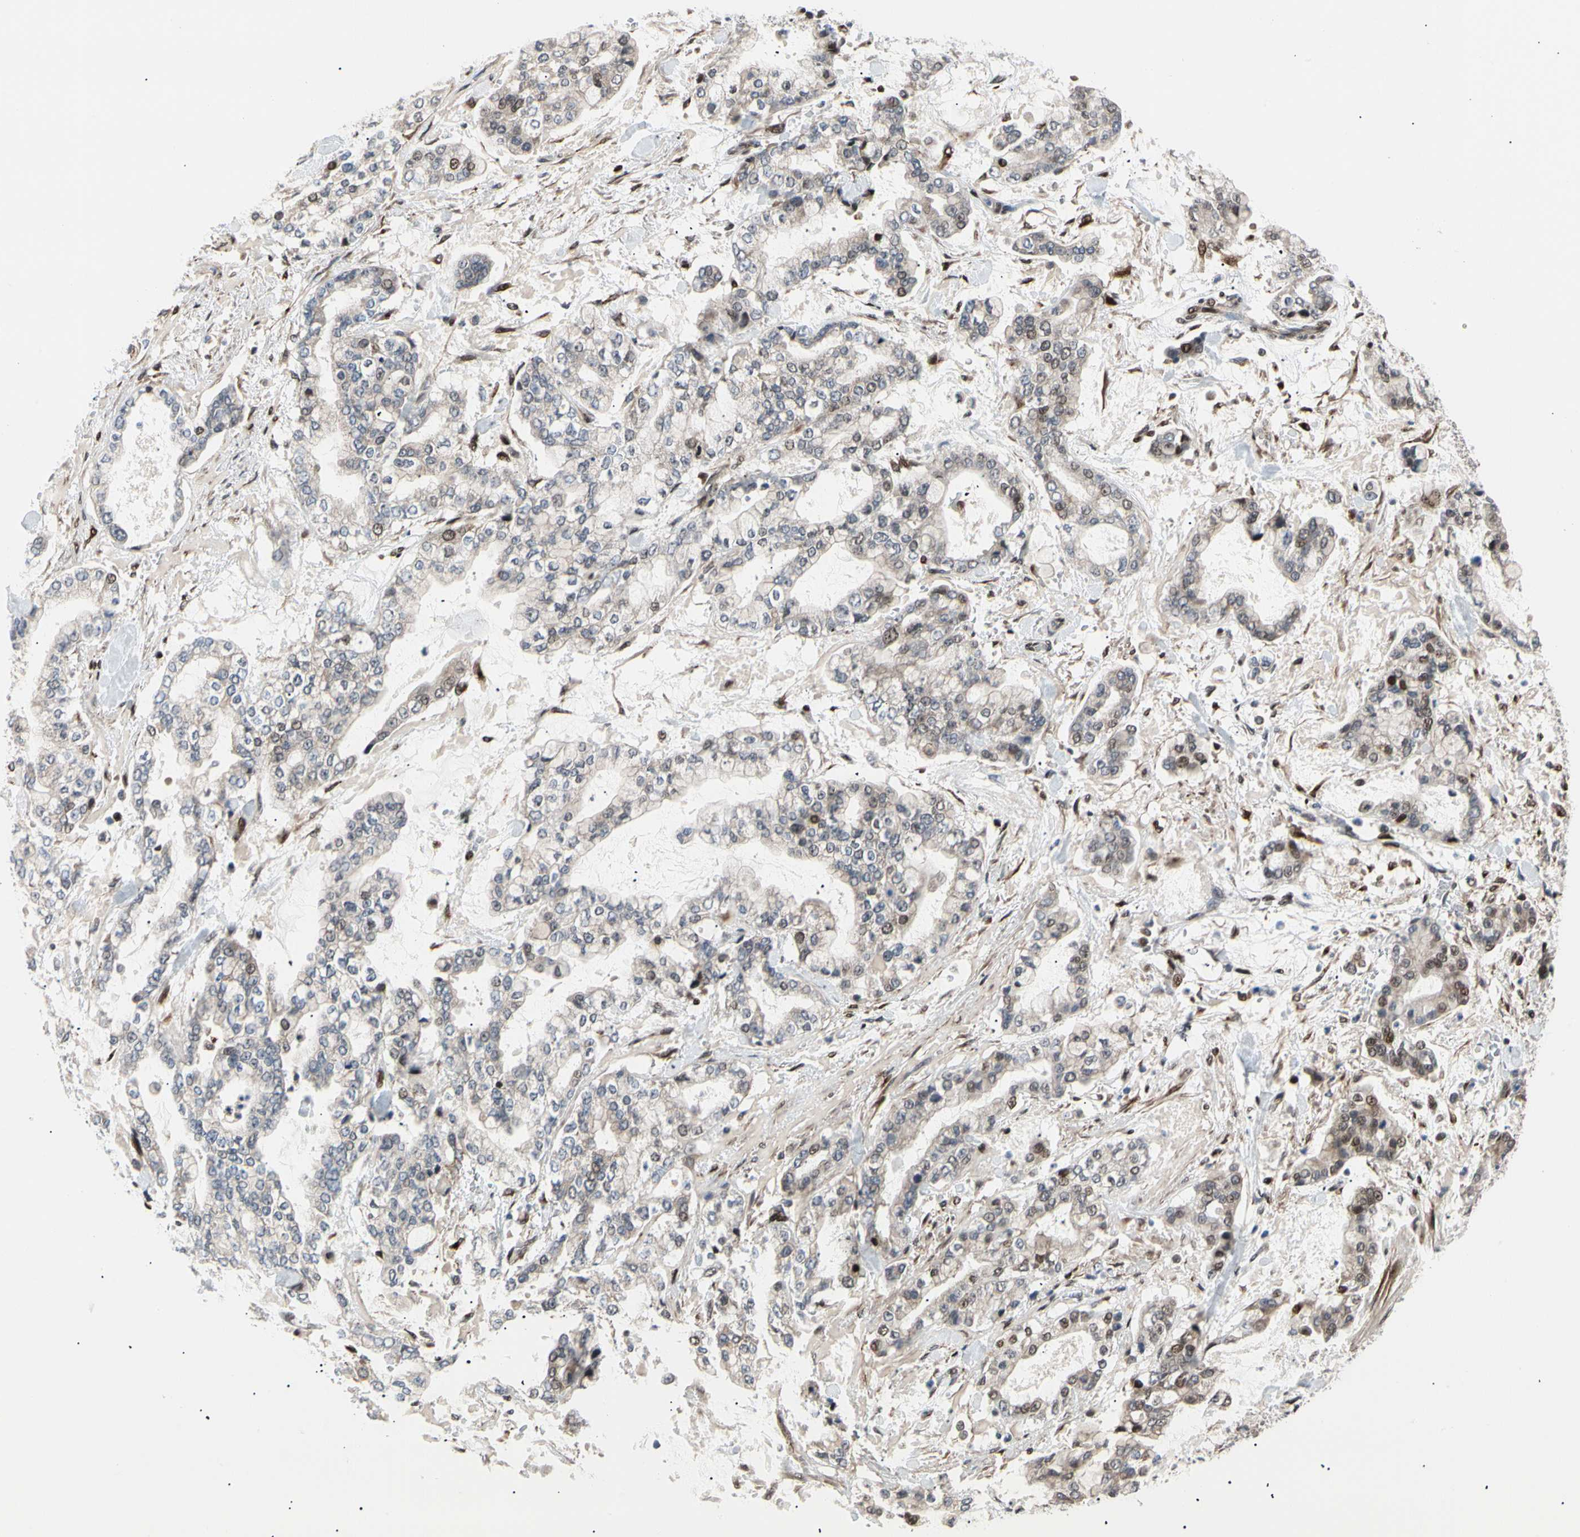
{"staining": {"intensity": "moderate", "quantity": "25%-75%", "location": "cytoplasmic/membranous"}, "tissue": "stomach cancer", "cell_type": "Tumor cells", "image_type": "cancer", "snomed": [{"axis": "morphology", "description": "Normal tissue, NOS"}, {"axis": "morphology", "description": "Adenocarcinoma, NOS"}, {"axis": "topography", "description": "Stomach, upper"}, {"axis": "topography", "description": "Stomach"}], "caption": "Tumor cells display medium levels of moderate cytoplasmic/membranous staining in about 25%-75% of cells in human stomach cancer (adenocarcinoma).", "gene": "E2F1", "patient": {"sex": "male", "age": 76}}